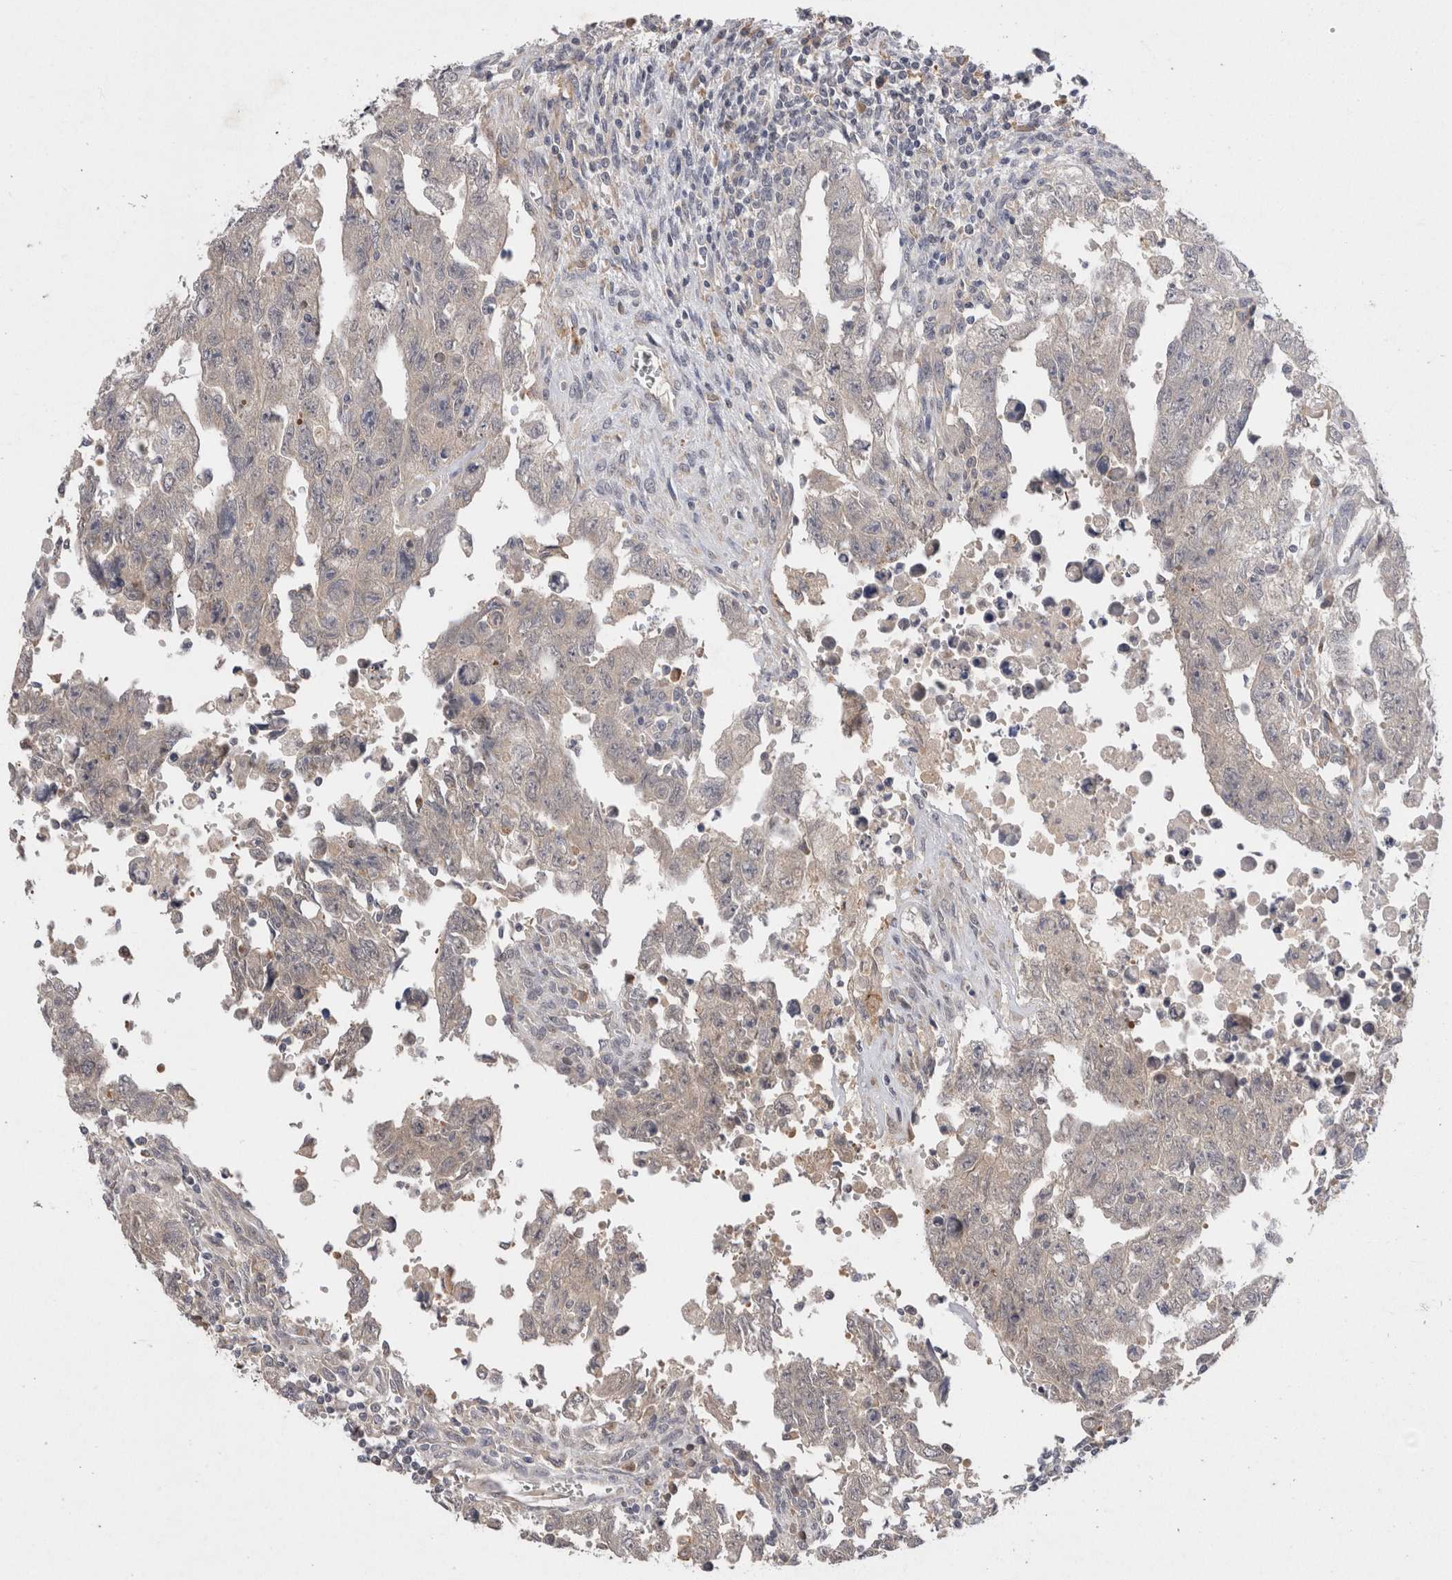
{"staining": {"intensity": "negative", "quantity": "none", "location": "none"}, "tissue": "testis cancer", "cell_type": "Tumor cells", "image_type": "cancer", "snomed": [{"axis": "morphology", "description": "Carcinoma, Embryonal, NOS"}, {"axis": "topography", "description": "Testis"}], "caption": "High magnification brightfield microscopy of testis cancer (embryonal carcinoma) stained with DAB (brown) and counterstained with hematoxylin (blue): tumor cells show no significant staining. (Immunohistochemistry (ihc), brightfield microscopy, high magnification).", "gene": "VSIG4", "patient": {"sex": "male", "age": 28}}